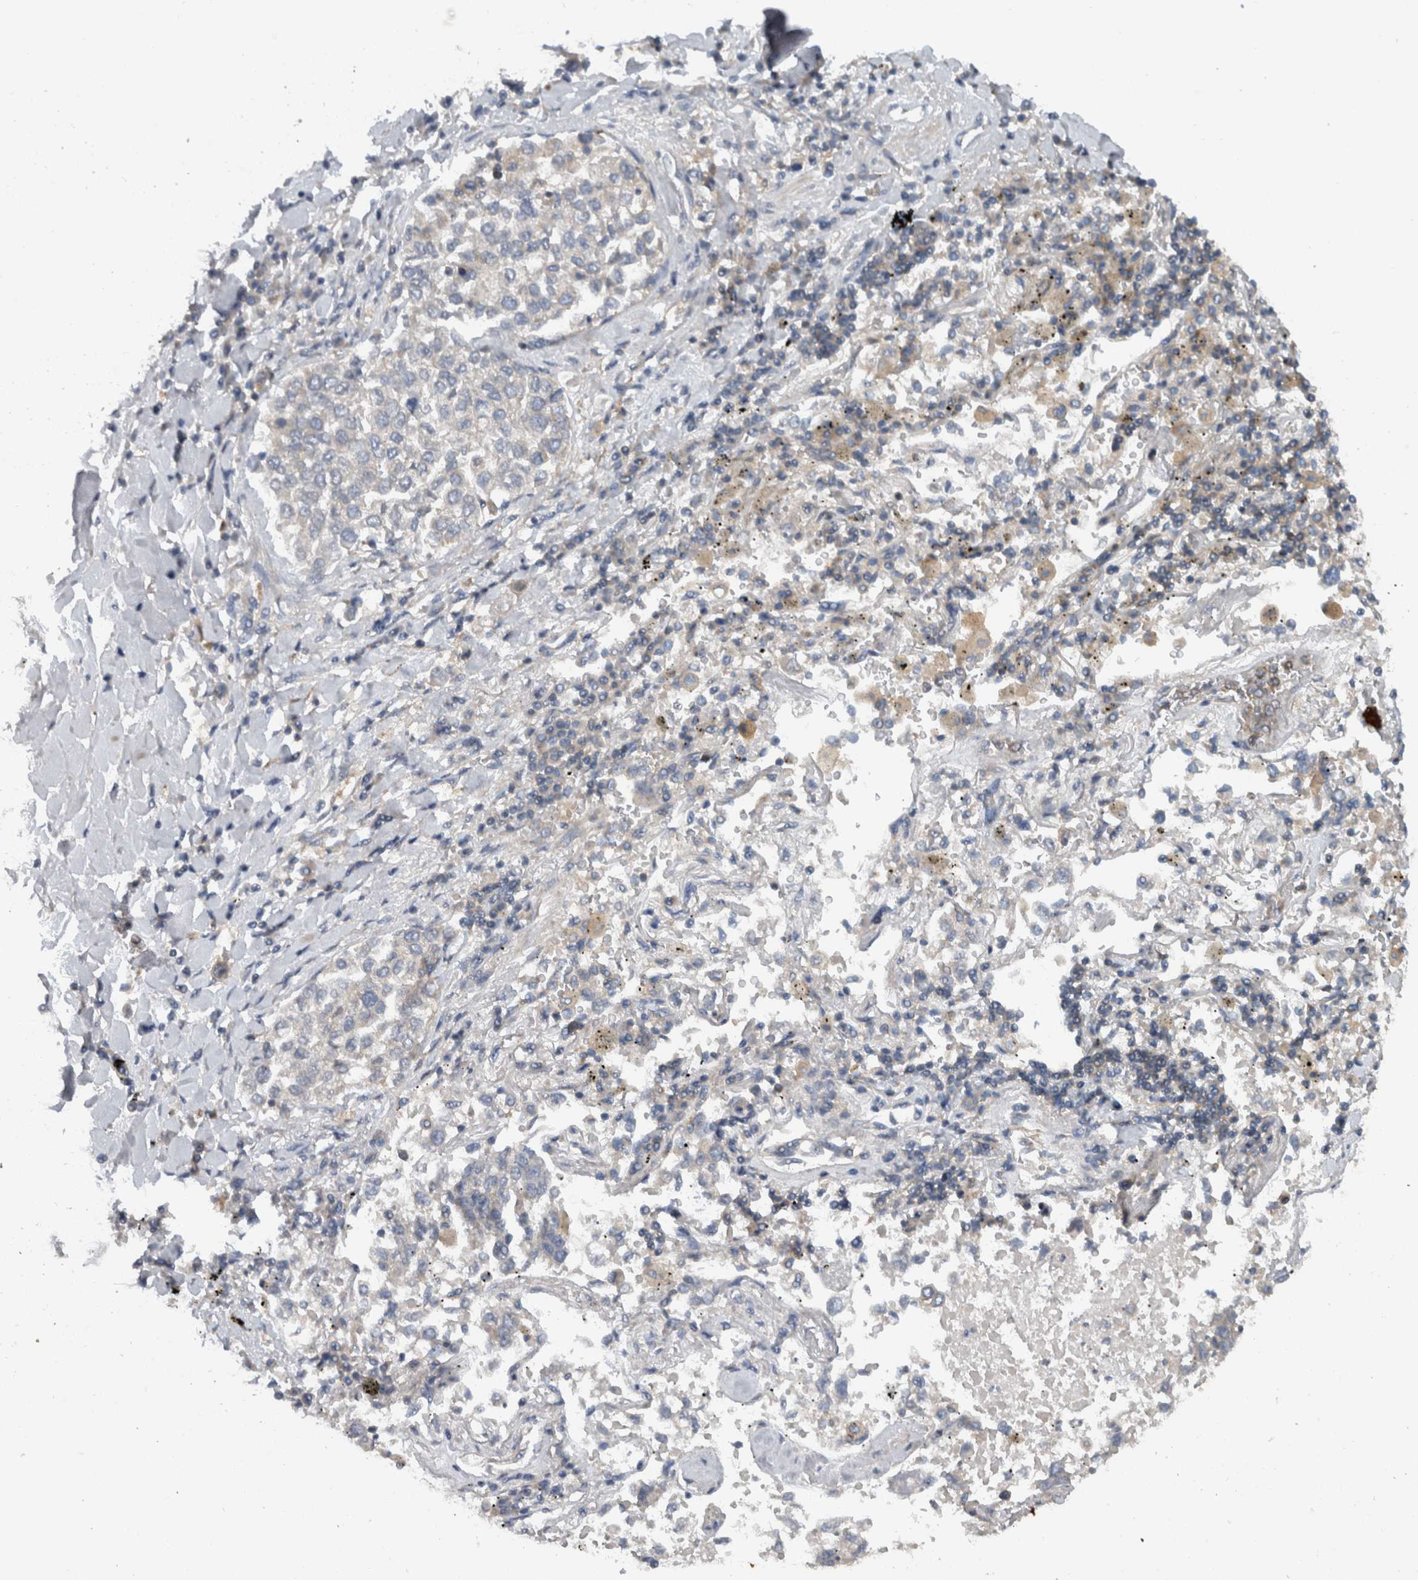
{"staining": {"intensity": "negative", "quantity": "none", "location": "none"}, "tissue": "lung cancer", "cell_type": "Tumor cells", "image_type": "cancer", "snomed": [{"axis": "morphology", "description": "Inflammation, NOS"}, {"axis": "morphology", "description": "Adenocarcinoma, NOS"}, {"axis": "topography", "description": "Lung"}], "caption": "This is an IHC micrograph of human lung adenocarcinoma. There is no expression in tumor cells.", "gene": "SCARA5", "patient": {"sex": "male", "age": 63}}